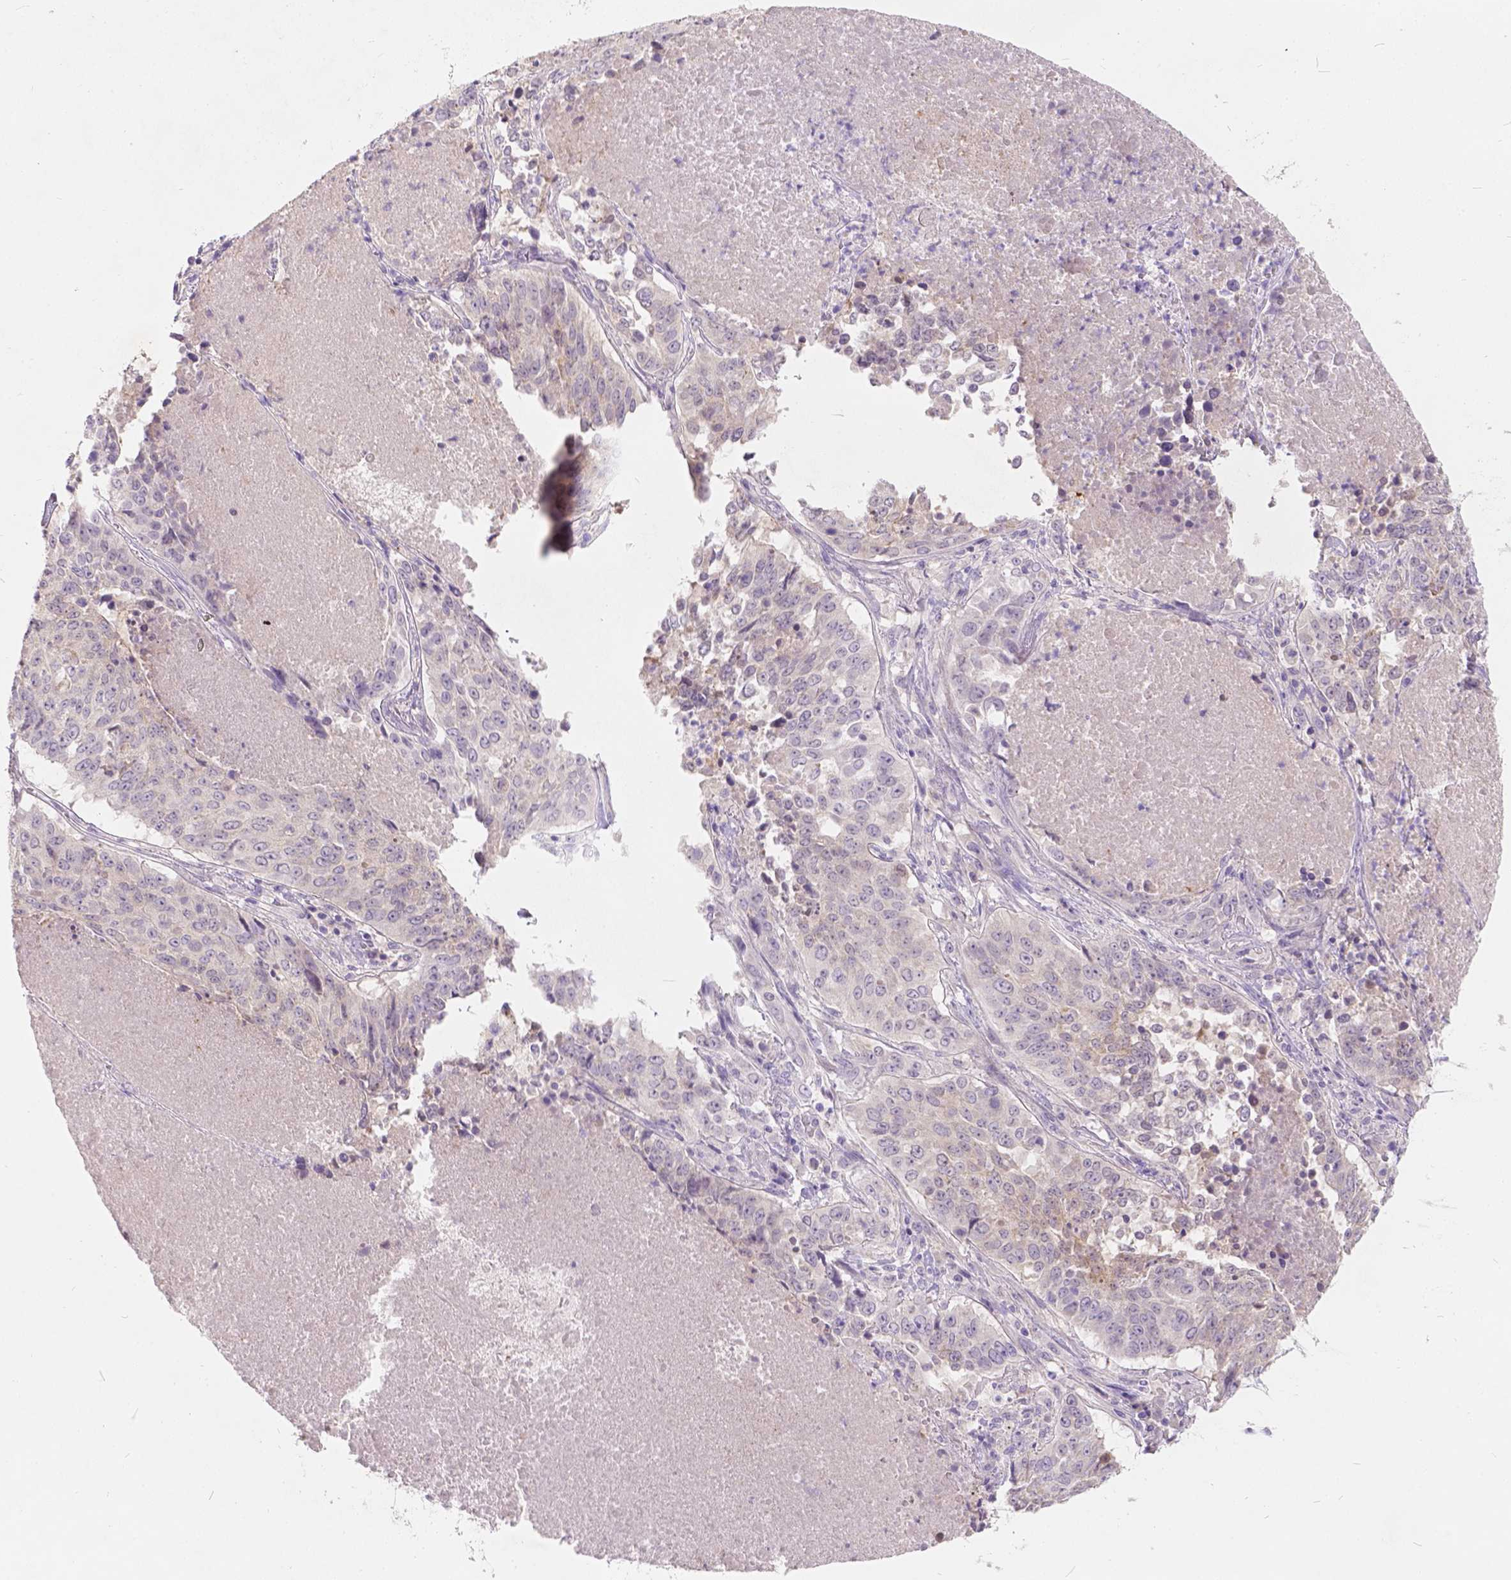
{"staining": {"intensity": "negative", "quantity": "none", "location": "none"}, "tissue": "lung cancer", "cell_type": "Tumor cells", "image_type": "cancer", "snomed": [{"axis": "morphology", "description": "Normal tissue, NOS"}, {"axis": "morphology", "description": "Squamous cell carcinoma, NOS"}, {"axis": "topography", "description": "Bronchus"}, {"axis": "topography", "description": "Lung"}], "caption": "High magnification brightfield microscopy of squamous cell carcinoma (lung) stained with DAB (3,3'-diaminobenzidine) (brown) and counterstained with hematoxylin (blue): tumor cells show no significant positivity.", "gene": "PEX11G", "patient": {"sex": "male", "age": 64}}